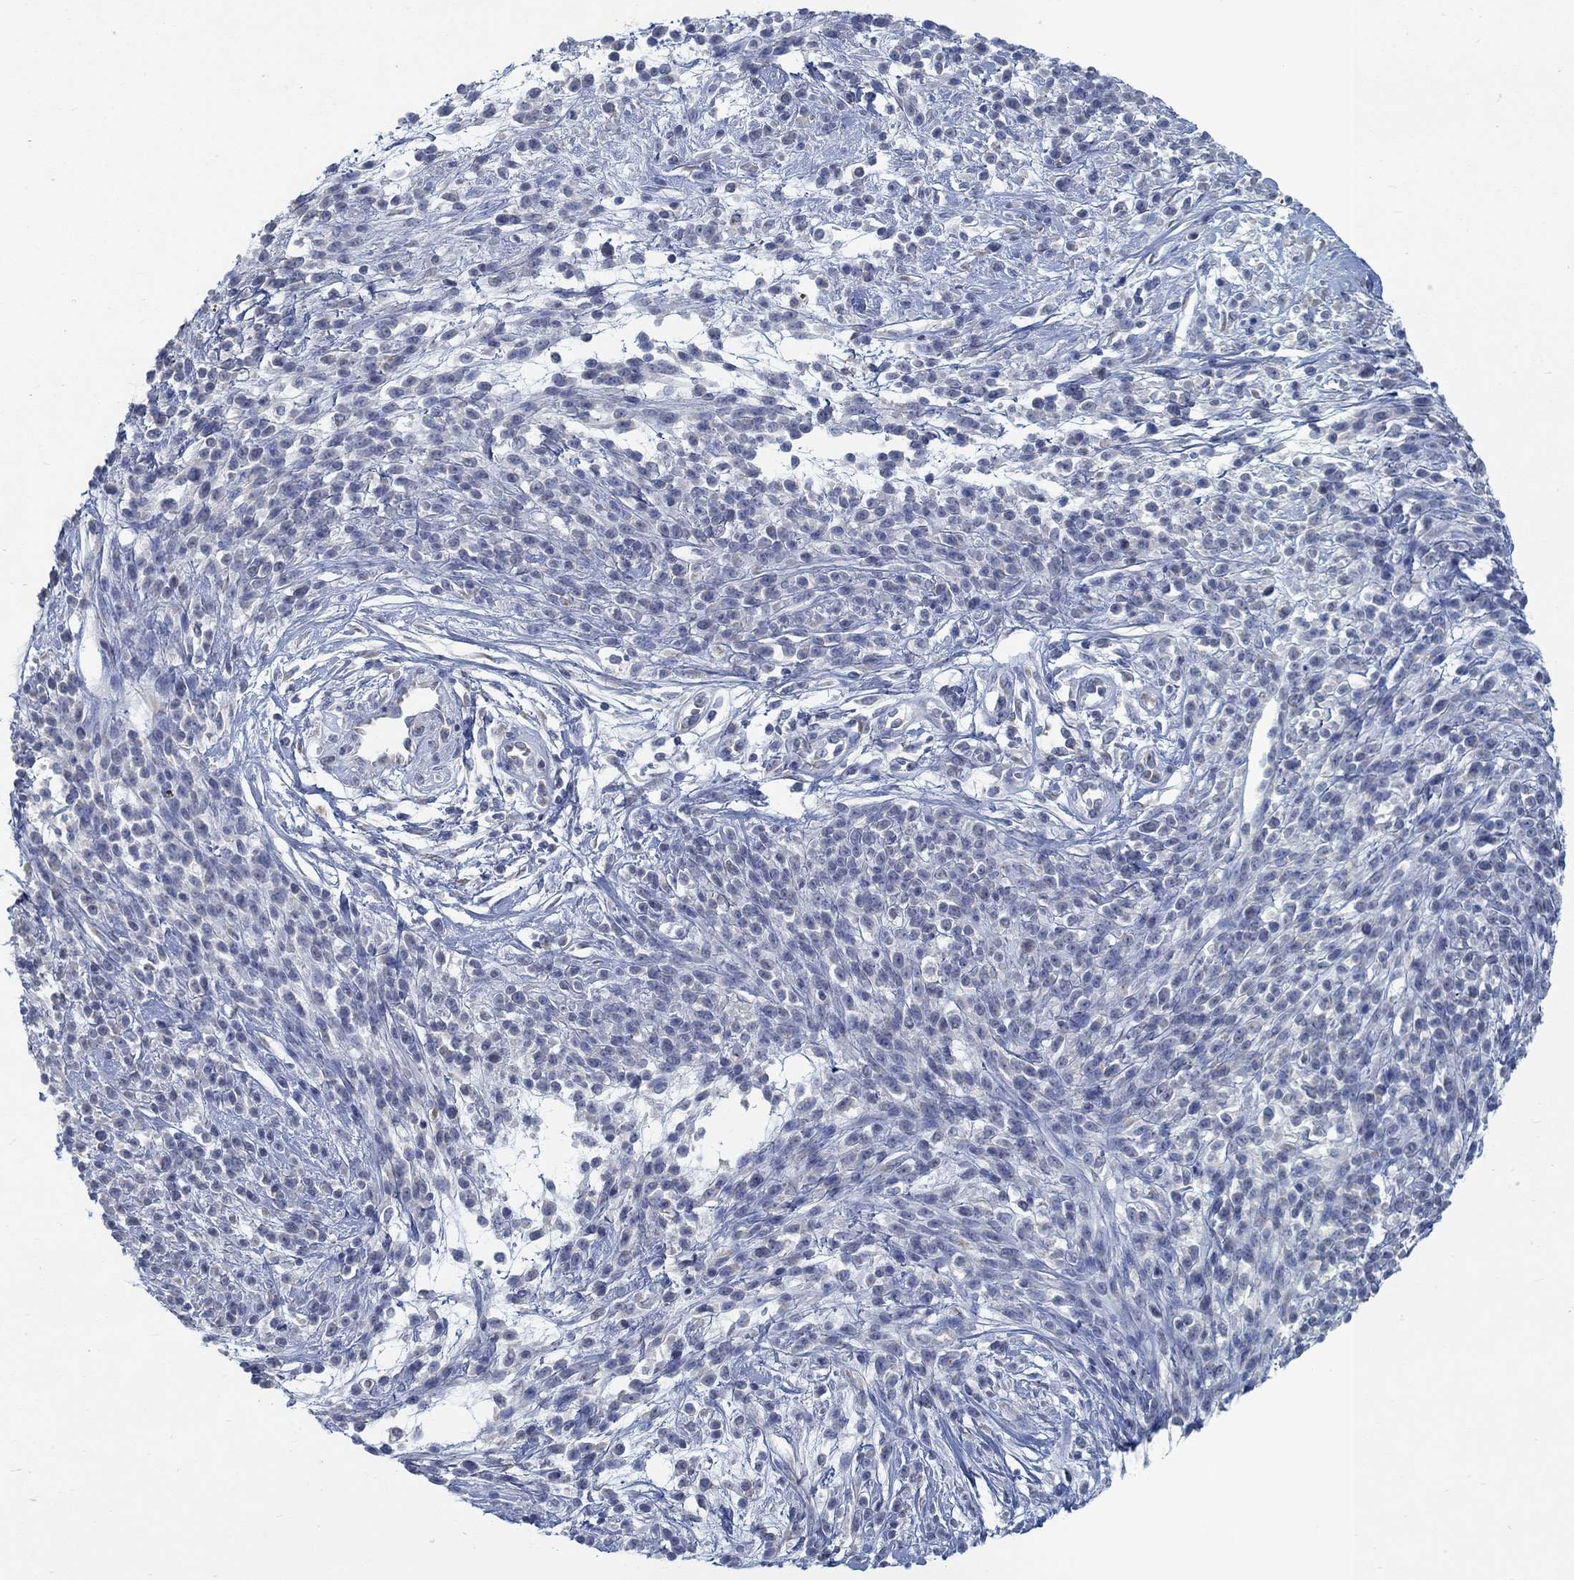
{"staining": {"intensity": "negative", "quantity": "none", "location": "none"}, "tissue": "melanoma", "cell_type": "Tumor cells", "image_type": "cancer", "snomed": [{"axis": "morphology", "description": "Malignant melanoma, NOS"}, {"axis": "topography", "description": "Skin"}, {"axis": "topography", "description": "Skin of trunk"}], "caption": "This photomicrograph is of melanoma stained with IHC to label a protein in brown with the nuclei are counter-stained blue. There is no staining in tumor cells. Nuclei are stained in blue.", "gene": "TEKT4", "patient": {"sex": "male", "age": 74}}